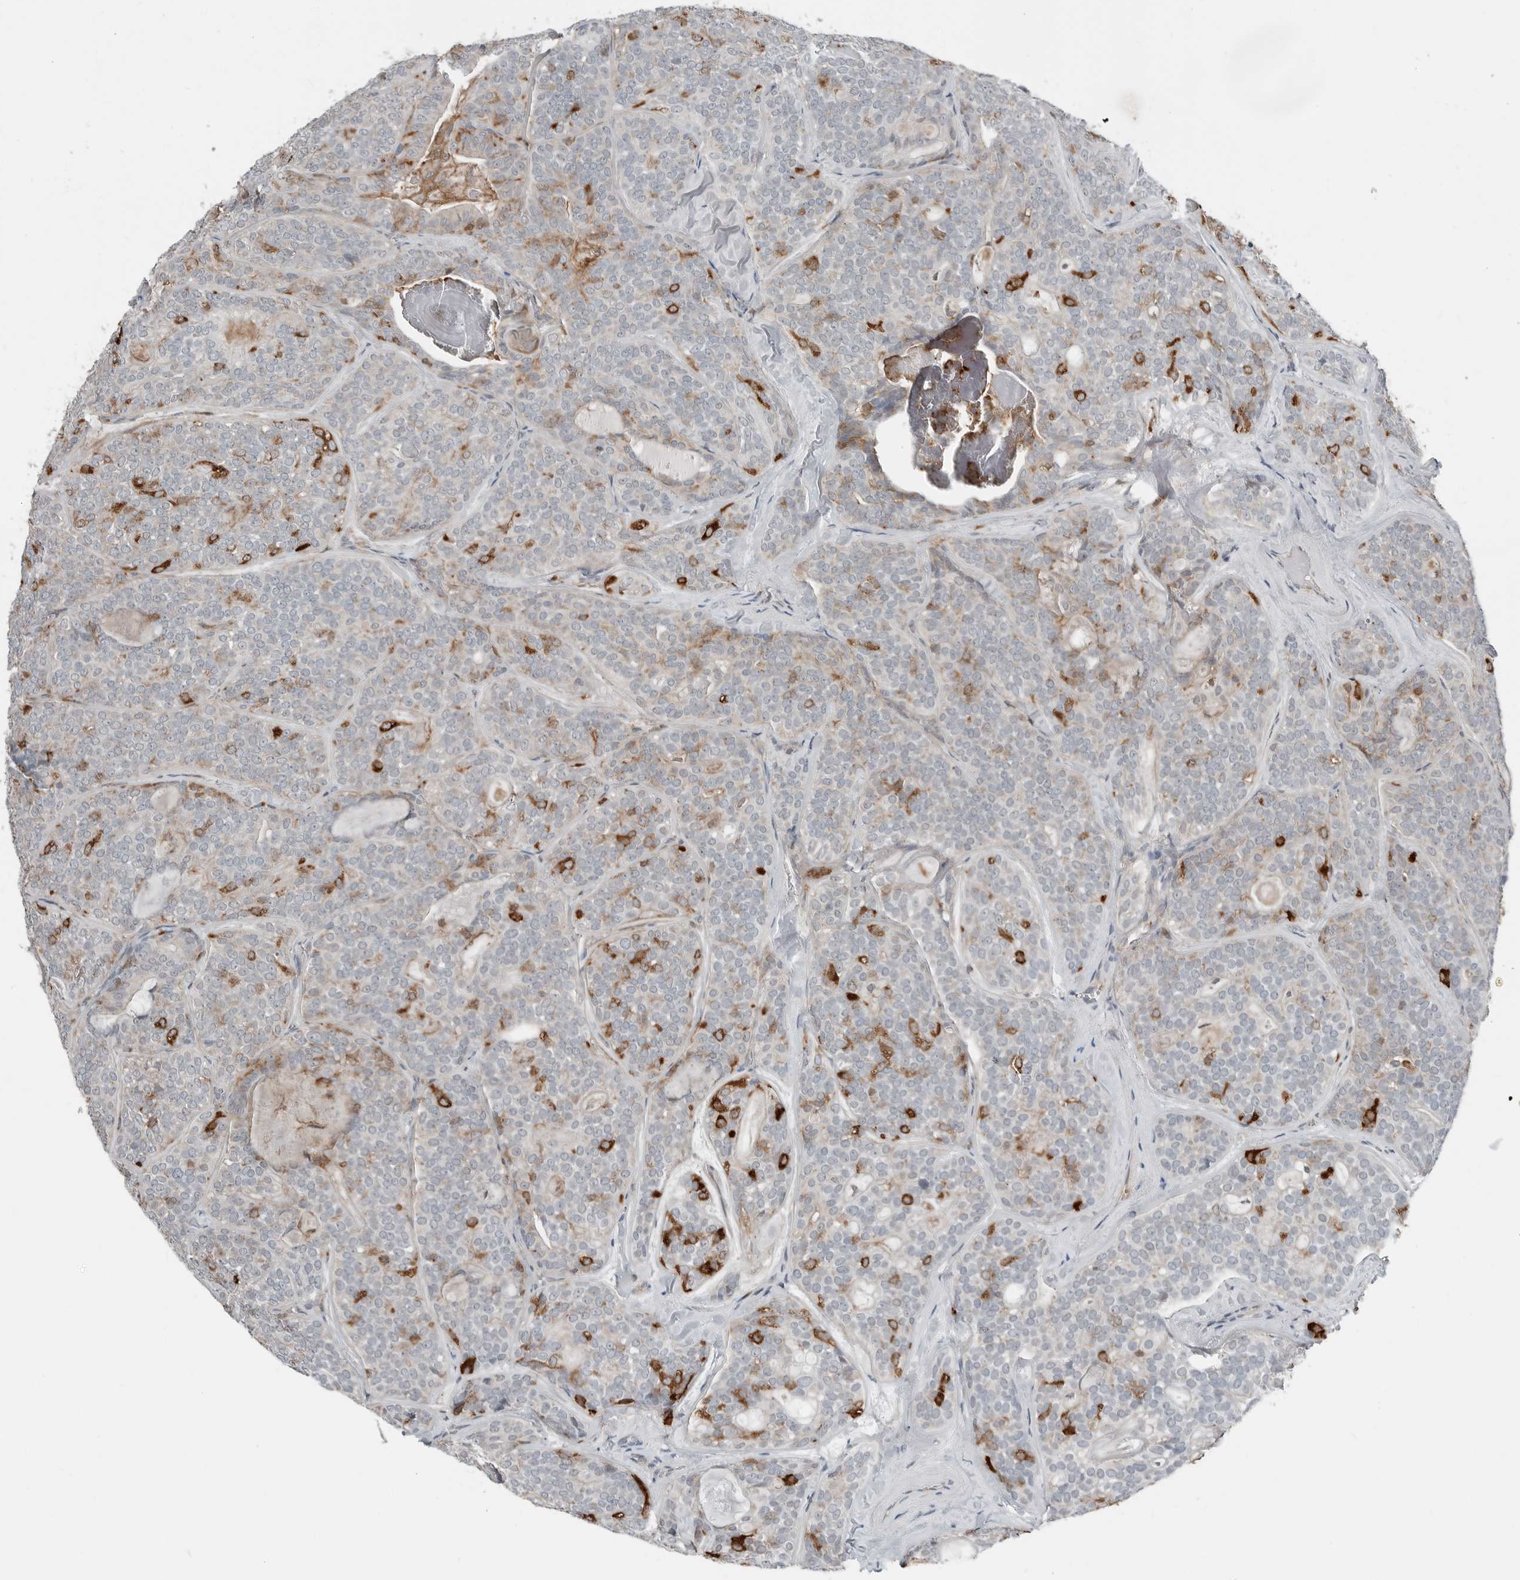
{"staining": {"intensity": "strong", "quantity": "<25%", "location": "cytoplasmic/membranous"}, "tissue": "head and neck cancer", "cell_type": "Tumor cells", "image_type": "cancer", "snomed": [{"axis": "morphology", "description": "Adenocarcinoma, NOS"}, {"axis": "topography", "description": "Head-Neck"}], "caption": "Protein staining of head and neck cancer tissue shows strong cytoplasmic/membranous staining in about <25% of tumor cells.", "gene": "LEFTY2", "patient": {"sex": "male", "age": 66}}